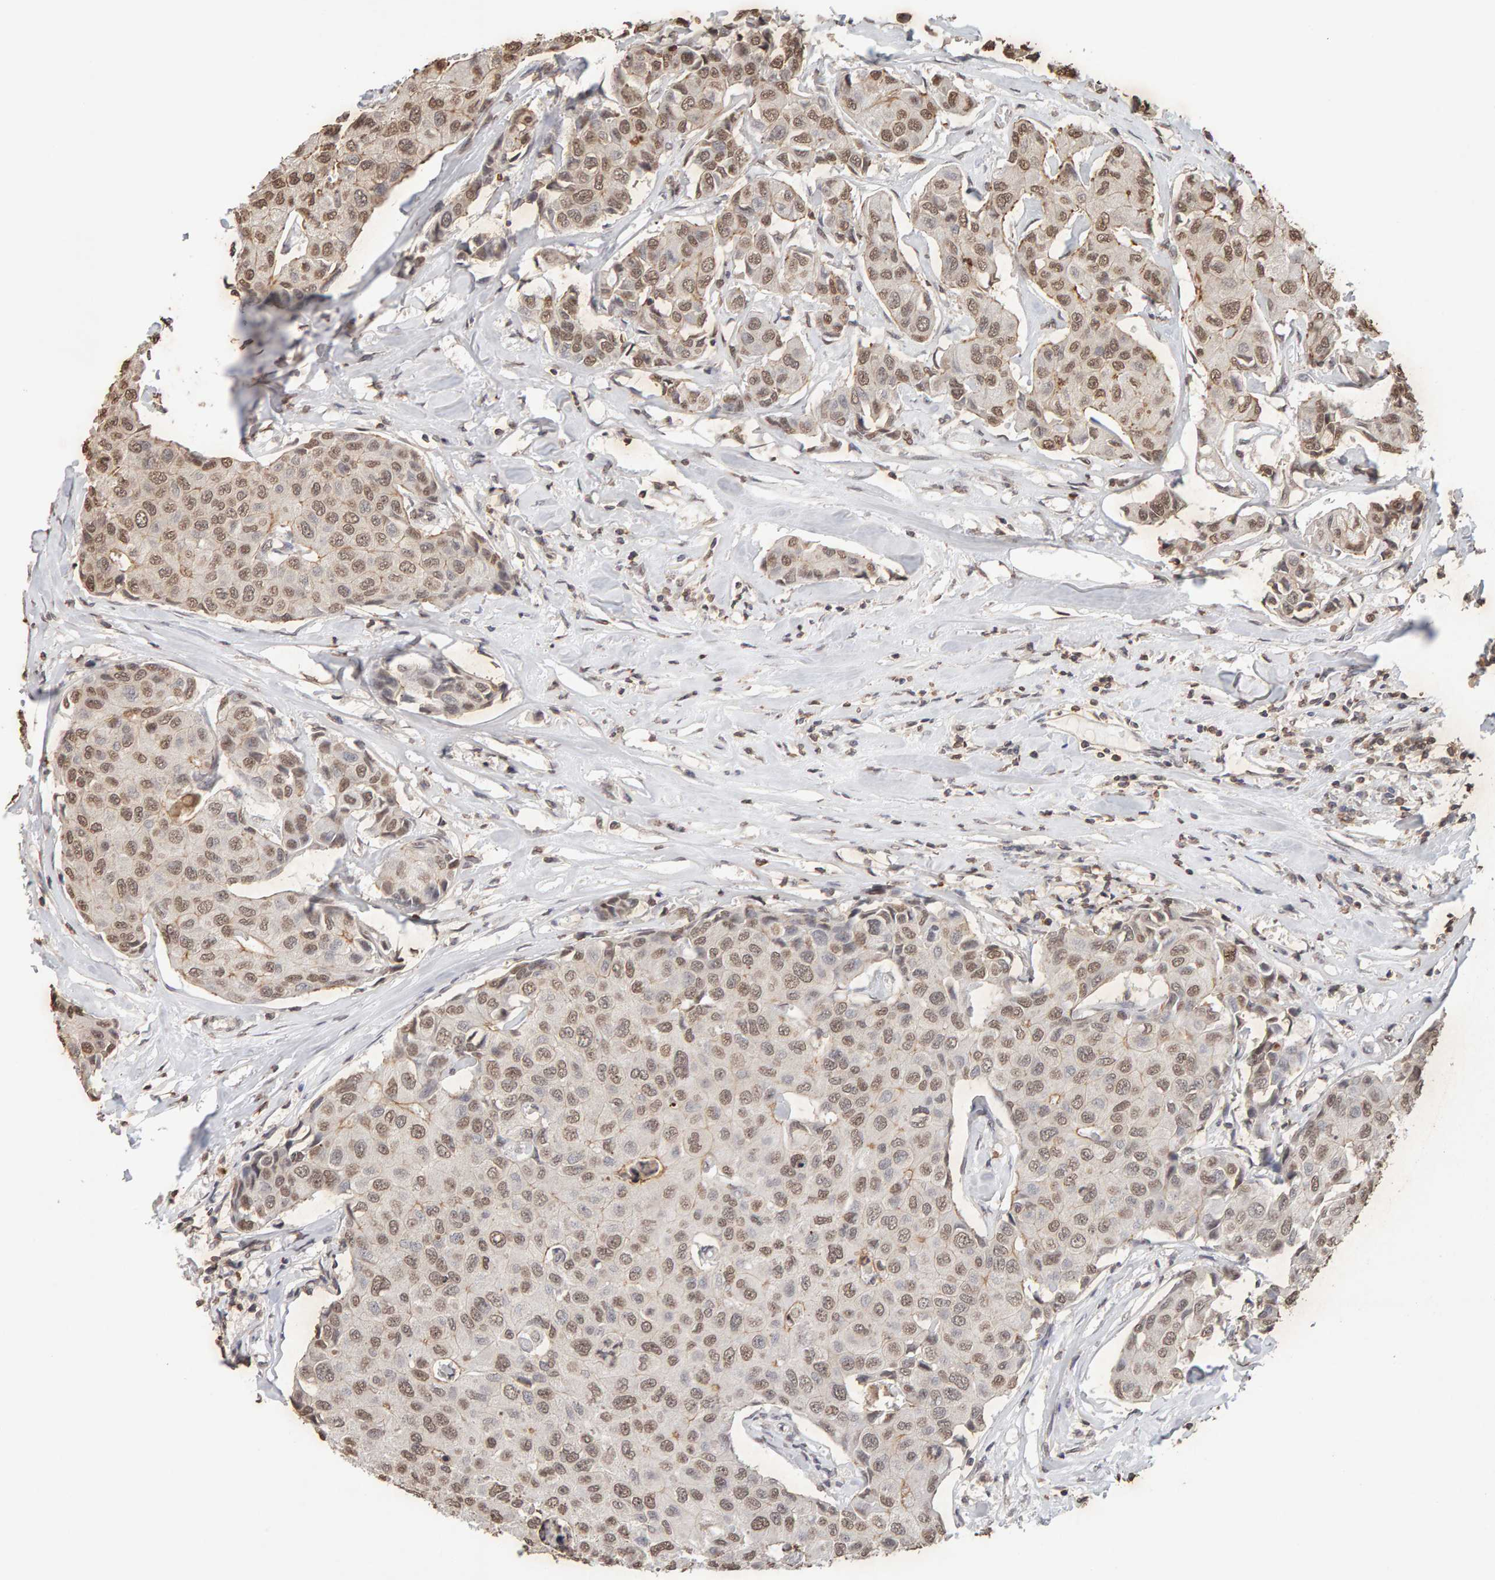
{"staining": {"intensity": "weak", "quantity": ">75%", "location": "nuclear"}, "tissue": "breast cancer", "cell_type": "Tumor cells", "image_type": "cancer", "snomed": [{"axis": "morphology", "description": "Duct carcinoma"}, {"axis": "topography", "description": "Breast"}], "caption": "There is low levels of weak nuclear staining in tumor cells of breast cancer, as demonstrated by immunohistochemical staining (brown color).", "gene": "DNAJB5", "patient": {"sex": "female", "age": 80}}